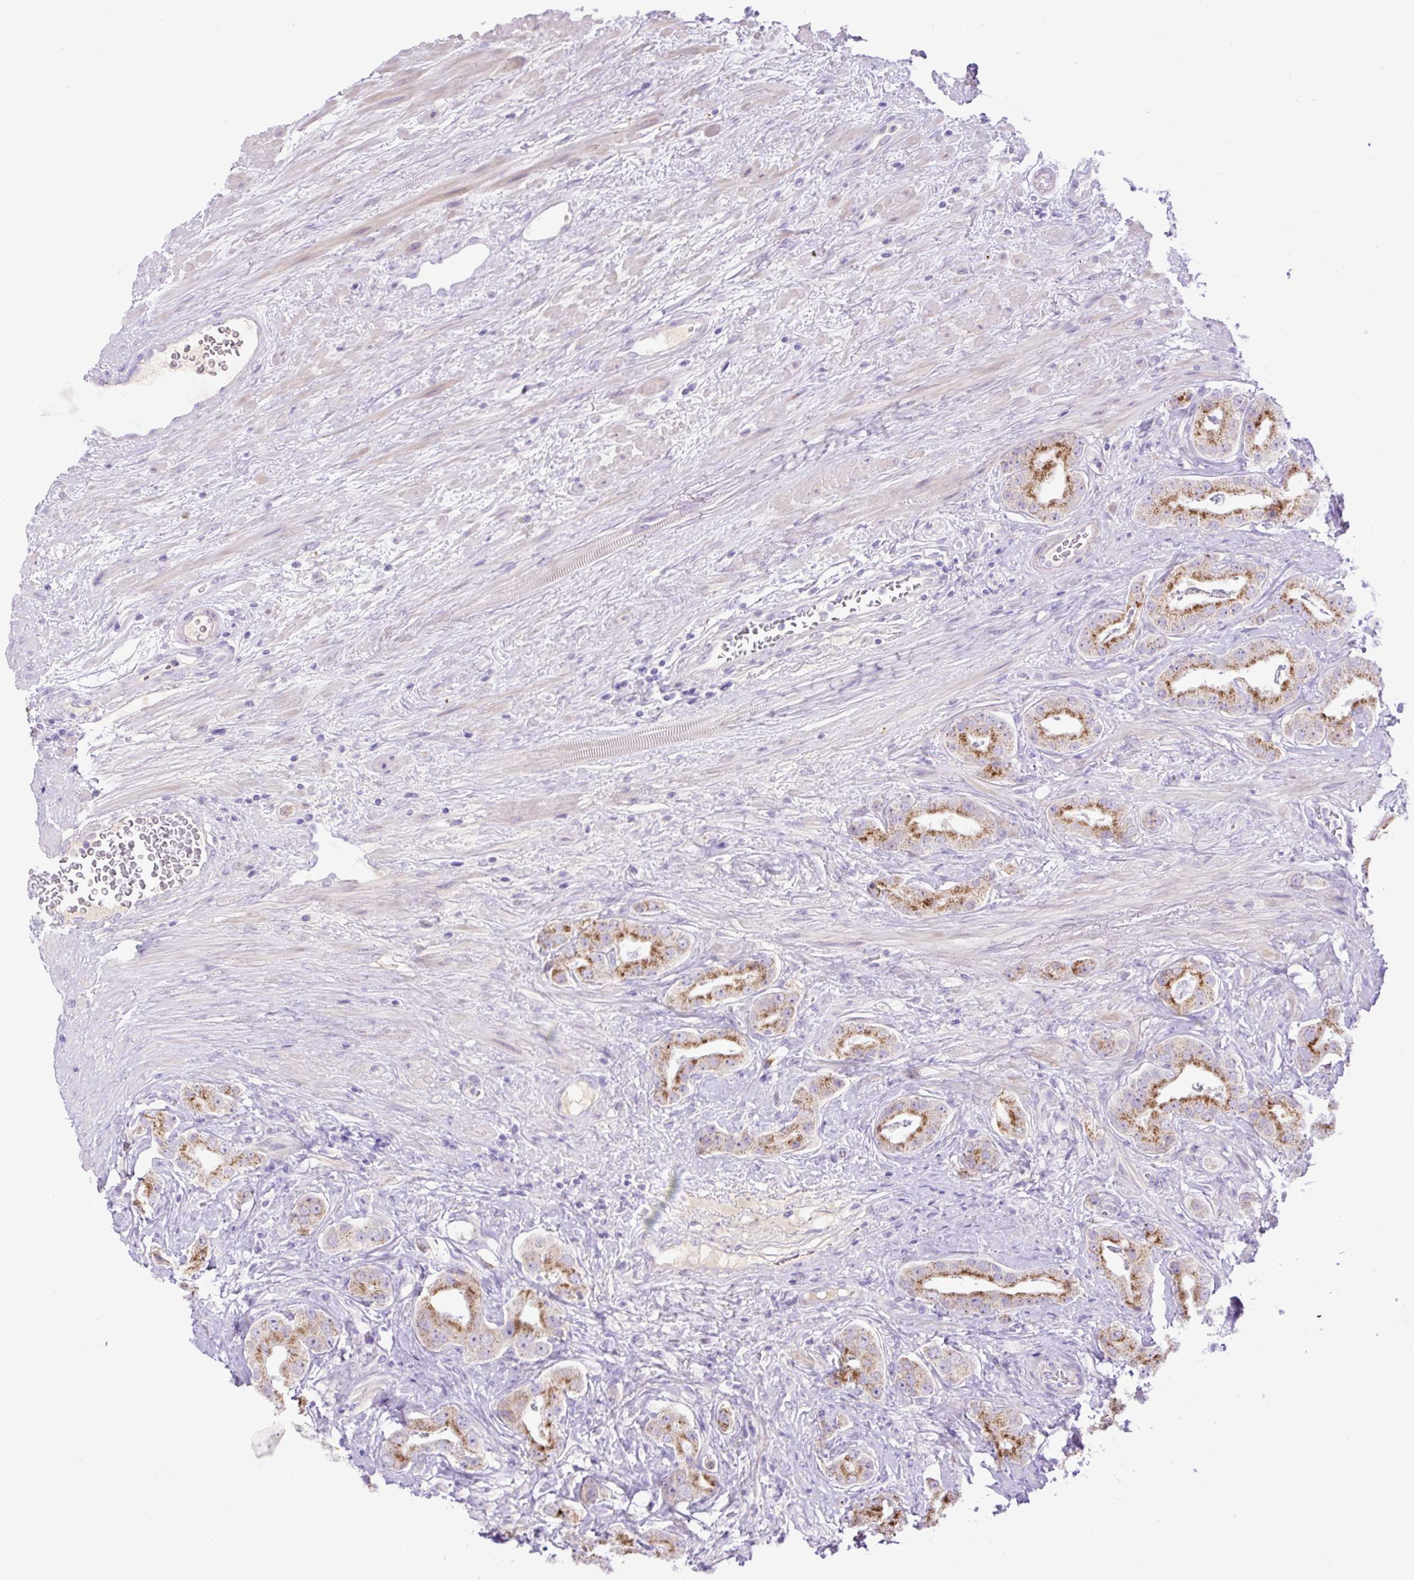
{"staining": {"intensity": "moderate", "quantity": "25%-75%", "location": "cytoplasmic/membranous"}, "tissue": "prostate cancer", "cell_type": "Tumor cells", "image_type": "cancer", "snomed": [{"axis": "morphology", "description": "Adenocarcinoma, High grade"}, {"axis": "topography", "description": "Prostate"}], "caption": "Immunohistochemical staining of prostate cancer (adenocarcinoma (high-grade)) shows medium levels of moderate cytoplasmic/membranous expression in about 25%-75% of tumor cells.", "gene": "SPTBN5", "patient": {"sex": "male", "age": 63}}